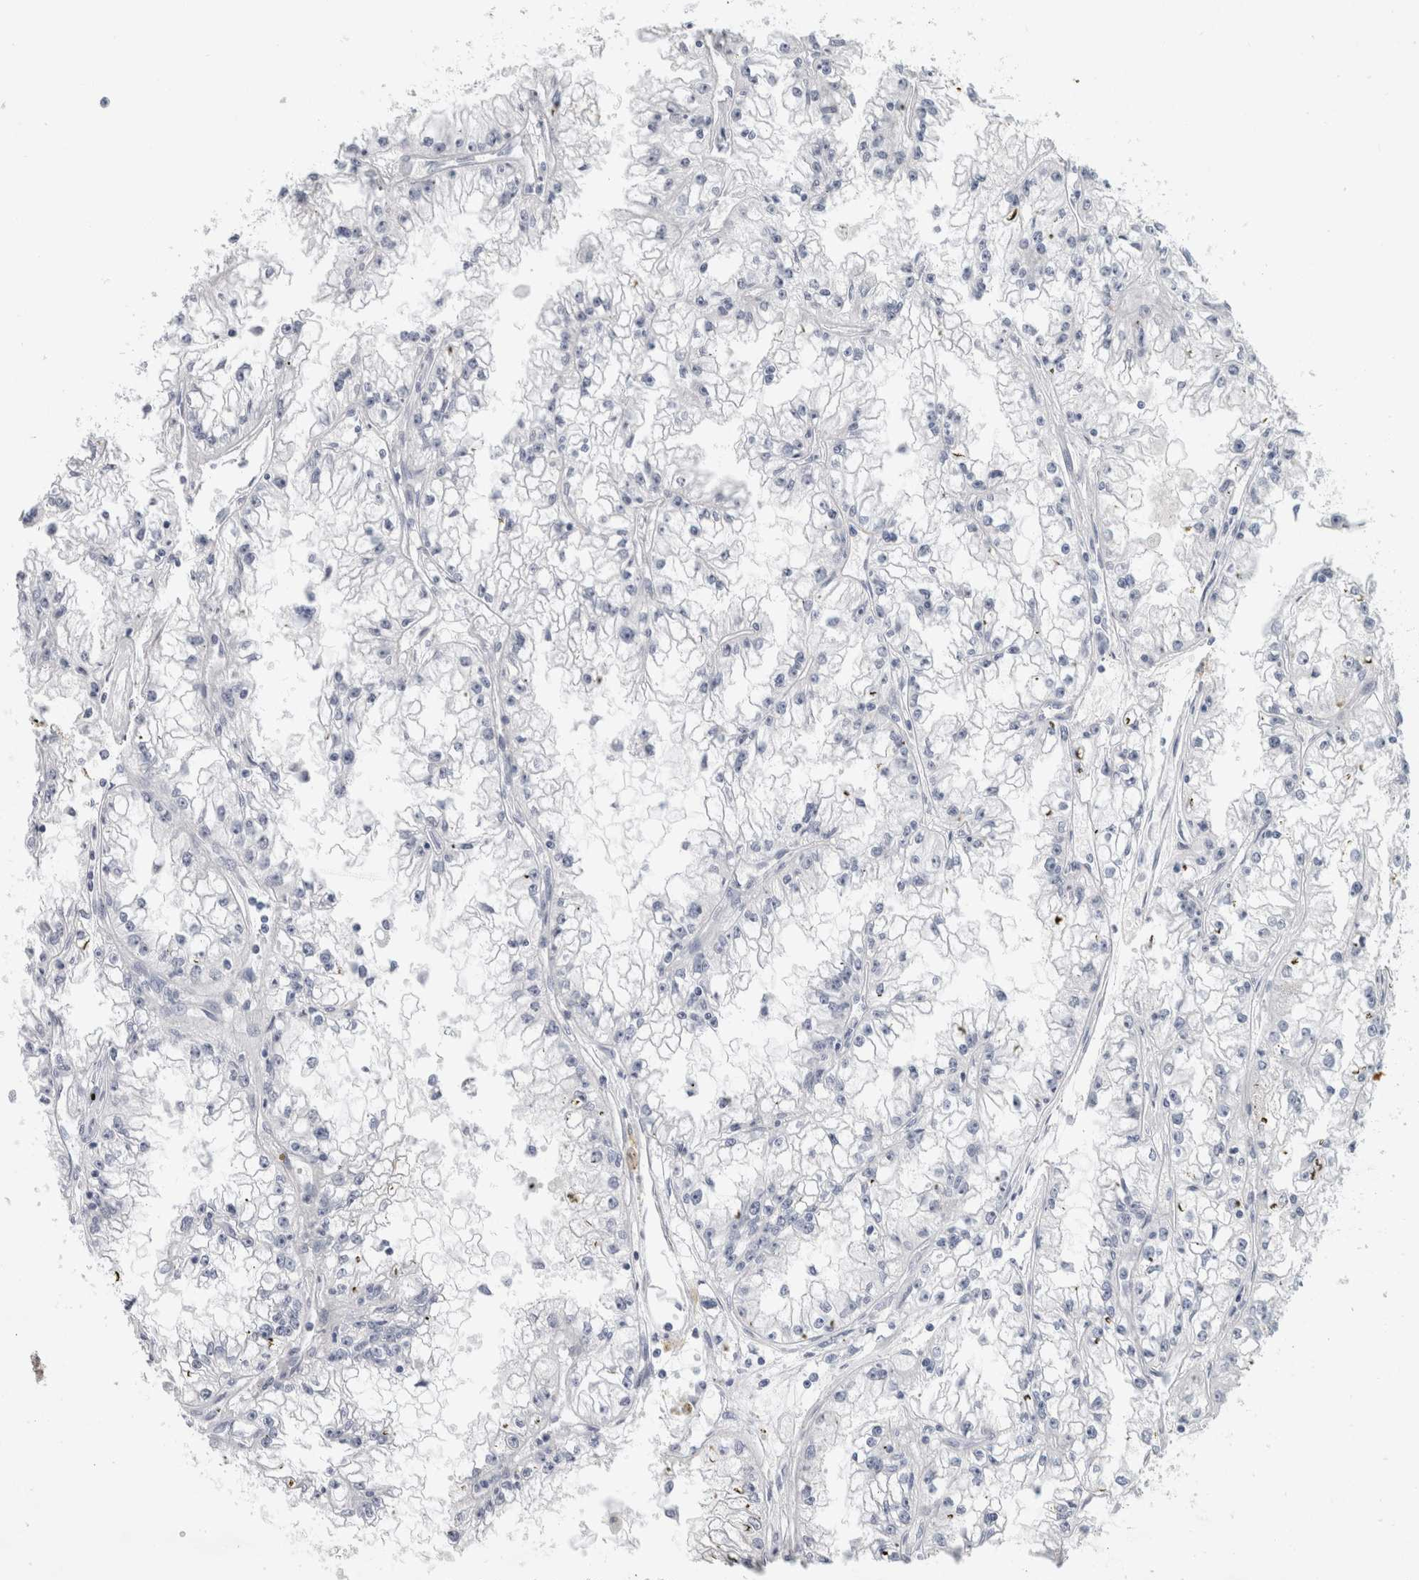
{"staining": {"intensity": "negative", "quantity": "none", "location": "none"}, "tissue": "renal cancer", "cell_type": "Tumor cells", "image_type": "cancer", "snomed": [{"axis": "morphology", "description": "Adenocarcinoma, NOS"}, {"axis": "topography", "description": "Kidney"}], "caption": "The micrograph shows no staining of tumor cells in adenocarcinoma (renal).", "gene": "CASP6", "patient": {"sex": "male", "age": 56}}